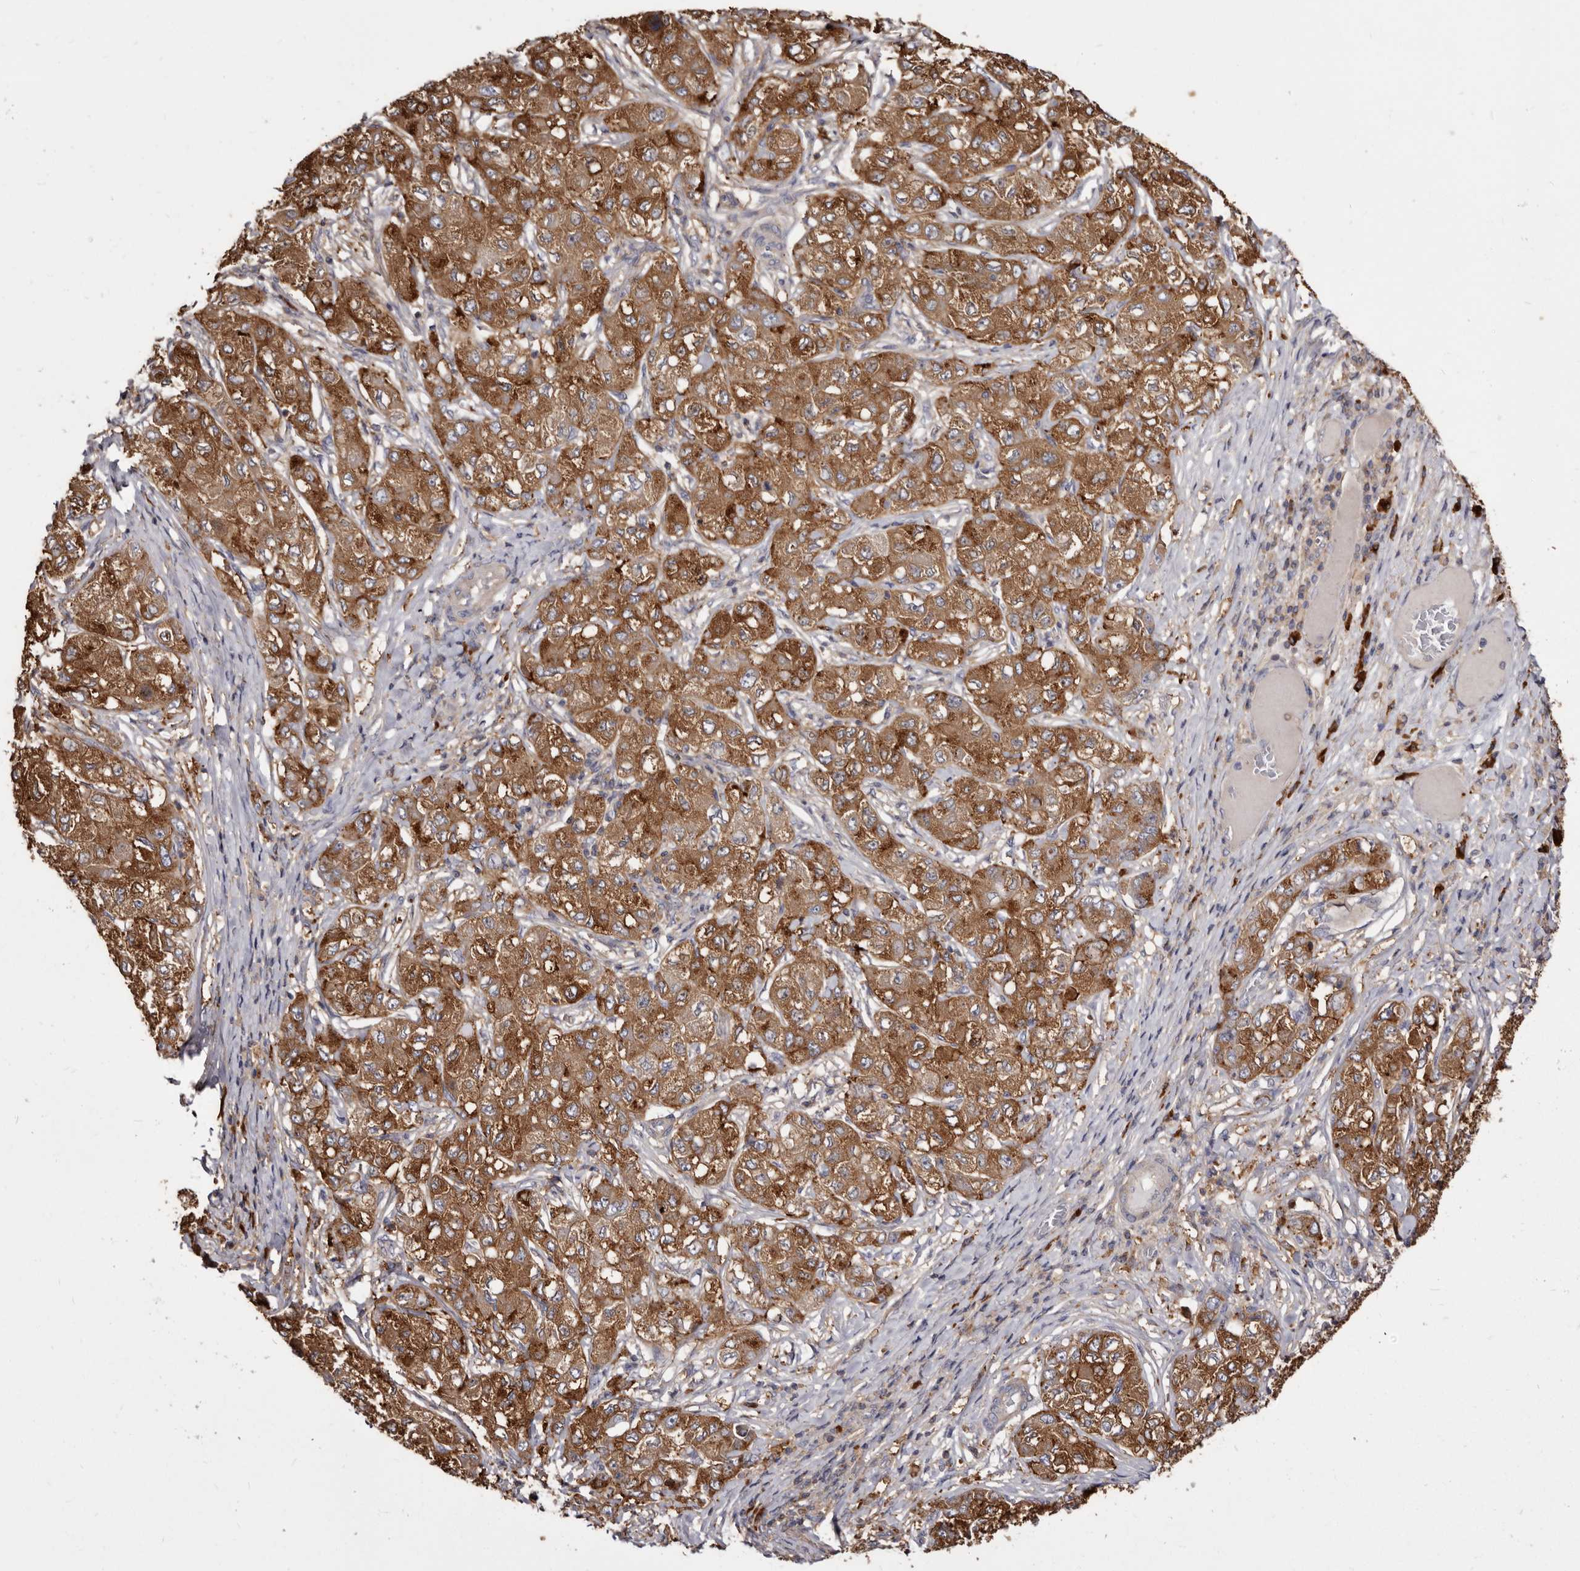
{"staining": {"intensity": "strong", "quantity": ">75%", "location": "cytoplasmic/membranous"}, "tissue": "liver cancer", "cell_type": "Tumor cells", "image_type": "cancer", "snomed": [{"axis": "morphology", "description": "Carcinoma, Hepatocellular, NOS"}, {"axis": "topography", "description": "Liver"}], "caption": "Immunohistochemical staining of human hepatocellular carcinoma (liver) reveals strong cytoplasmic/membranous protein positivity in approximately >75% of tumor cells.", "gene": "TPD52", "patient": {"sex": "male", "age": 80}}